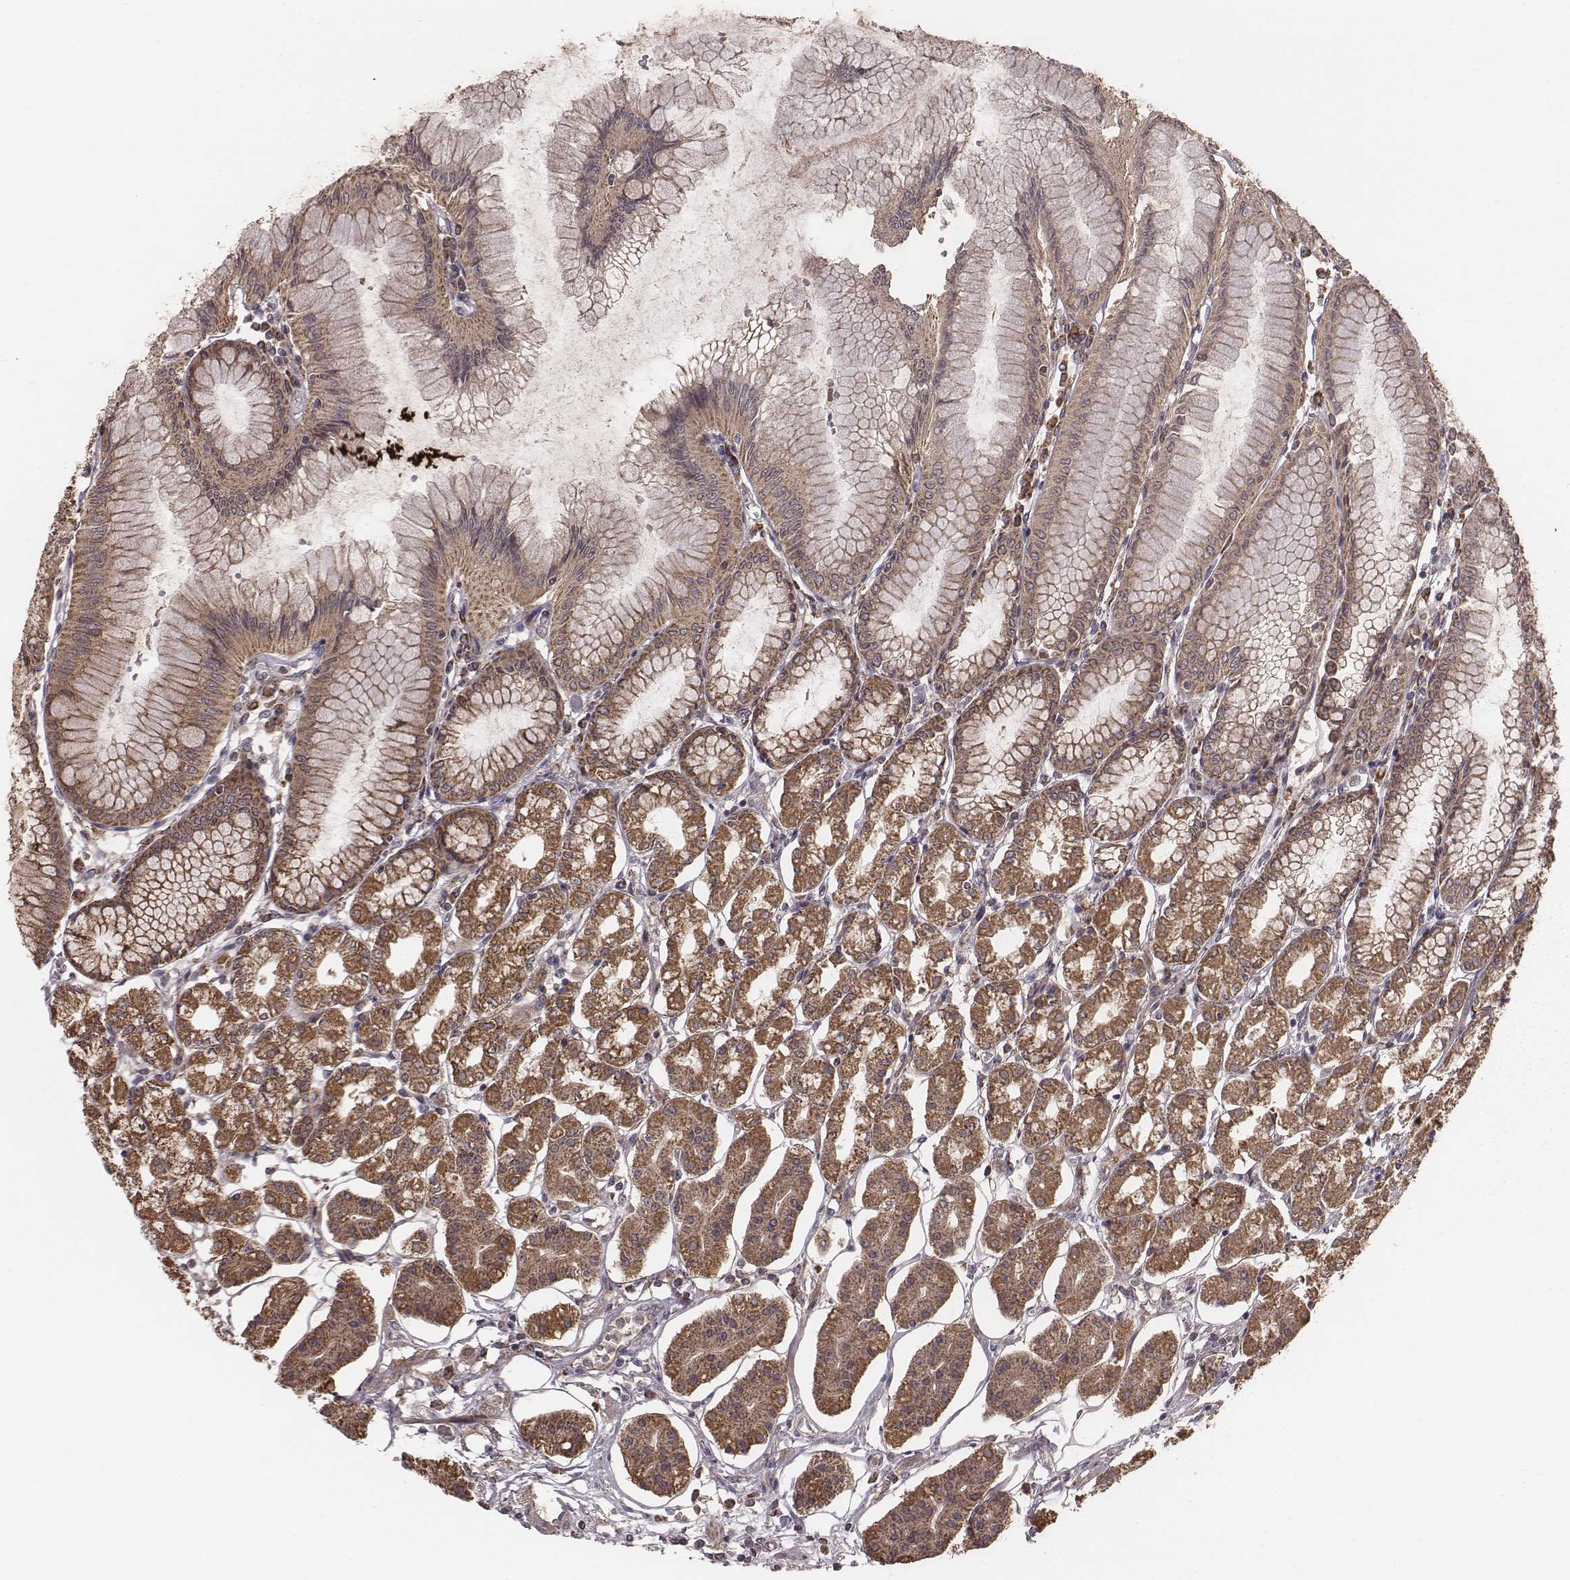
{"staining": {"intensity": "strong", "quantity": ">75%", "location": "cytoplasmic/membranous"}, "tissue": "stomach", "cell_type": "Glandular cells", "image_type": "normal", "snomed": [{"axis": "morphology", "description": "Normal tissue, NOS"}, {"axis": "topography", "description": "Skeletal muscle"}, {"axis": "topography", "description": "Stomach"}], "caption": "Human stomach stained for a protein (brown) displays strong cytoplasmic/membranous positive staining in about >75% of glandular cells.", "gene": "PDCD2L", "patient": {"sex": "female", "age": 57}}